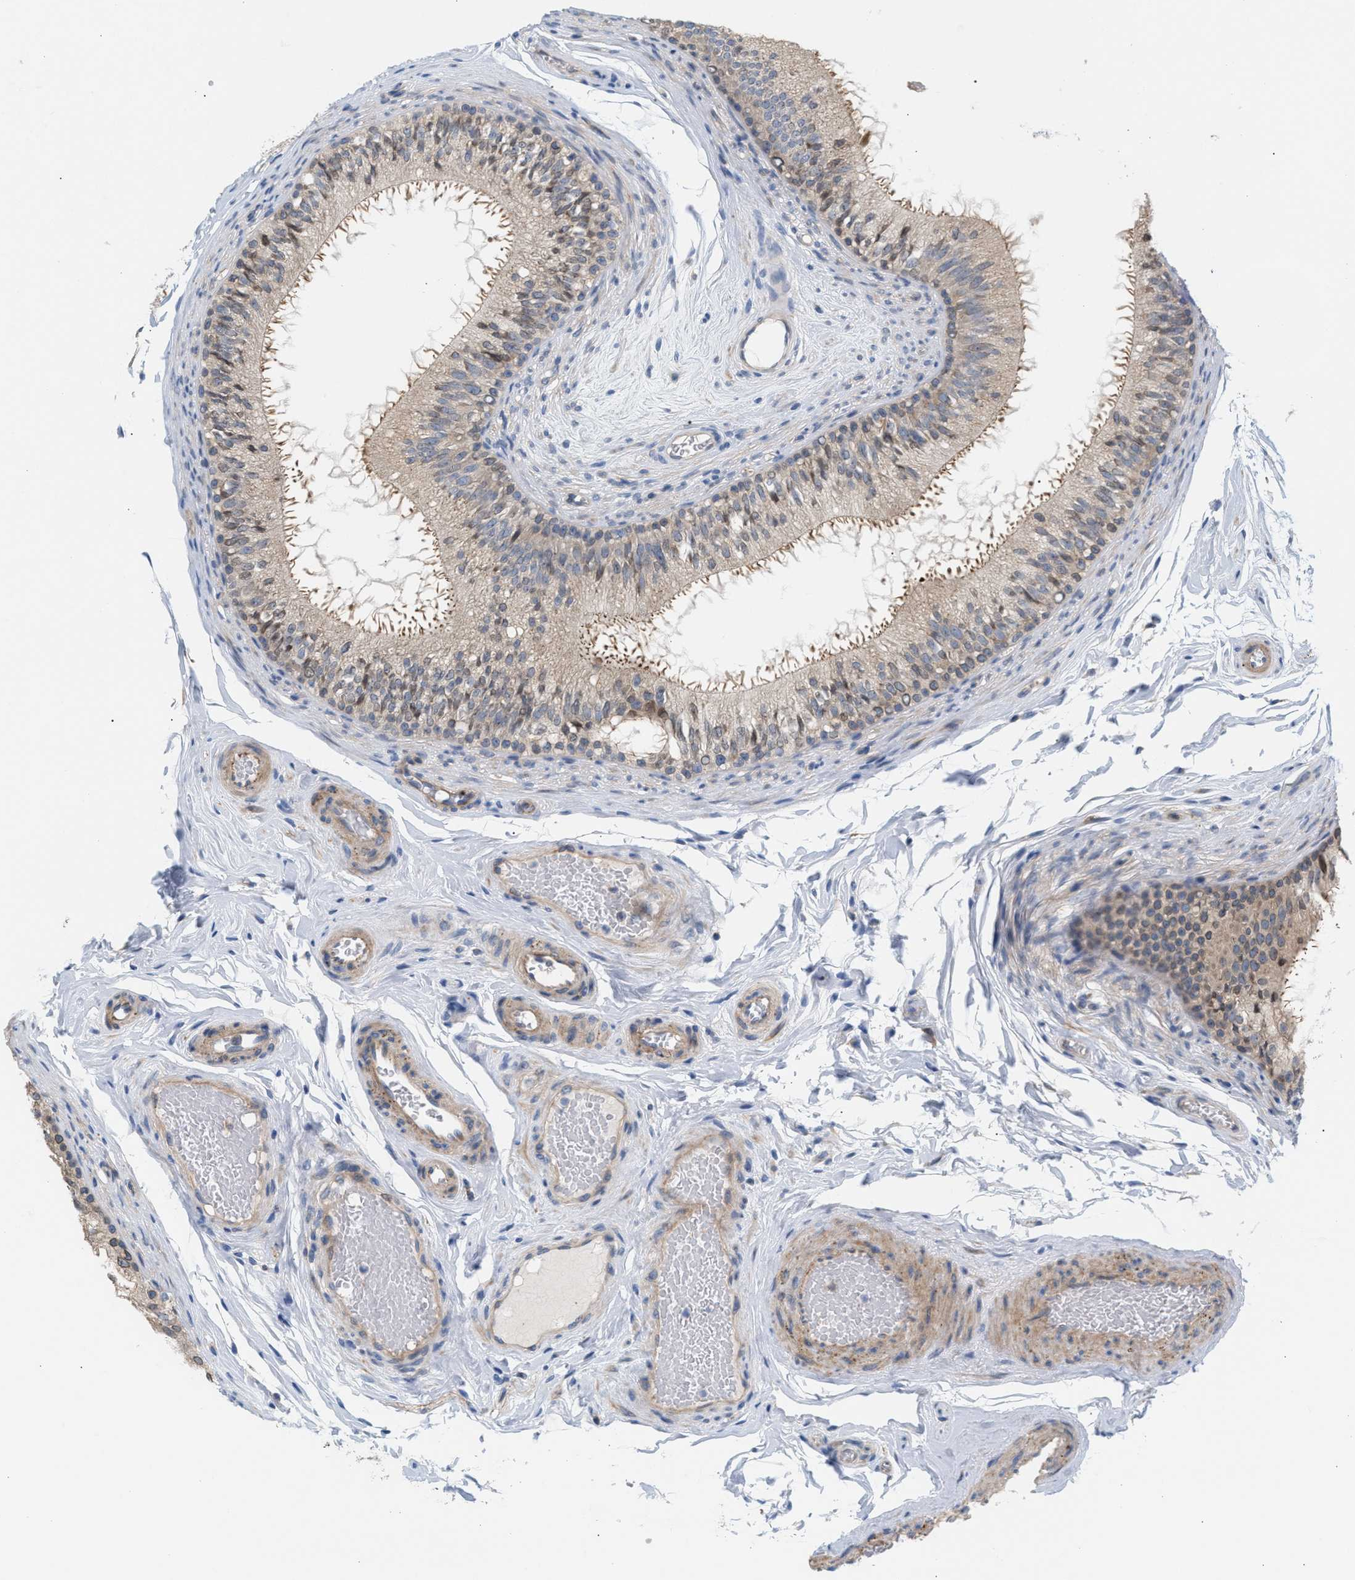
{"staining": {"intensity": "weak", "quantity": ">75%", "location": "cytoplasmic/membranous"}, "tissue": "epididymis", "cell_type": "Glandular cells", "image_type": "normal", "snomed": [{"axis": "morphology", "description": "Normal tissue, NOS"}, {"axis": "topography", "description": "Testis"}, {"axis": "topography", "description": "Epididymis"}], "caption": "Brown immunohistochemical staining in normal human epididymis reveals weak cytoplasmic/membranous staining in about >75% of glandular cells.", "gene": "LRCH1", "patient": {"sex": "male", "age": 36}}